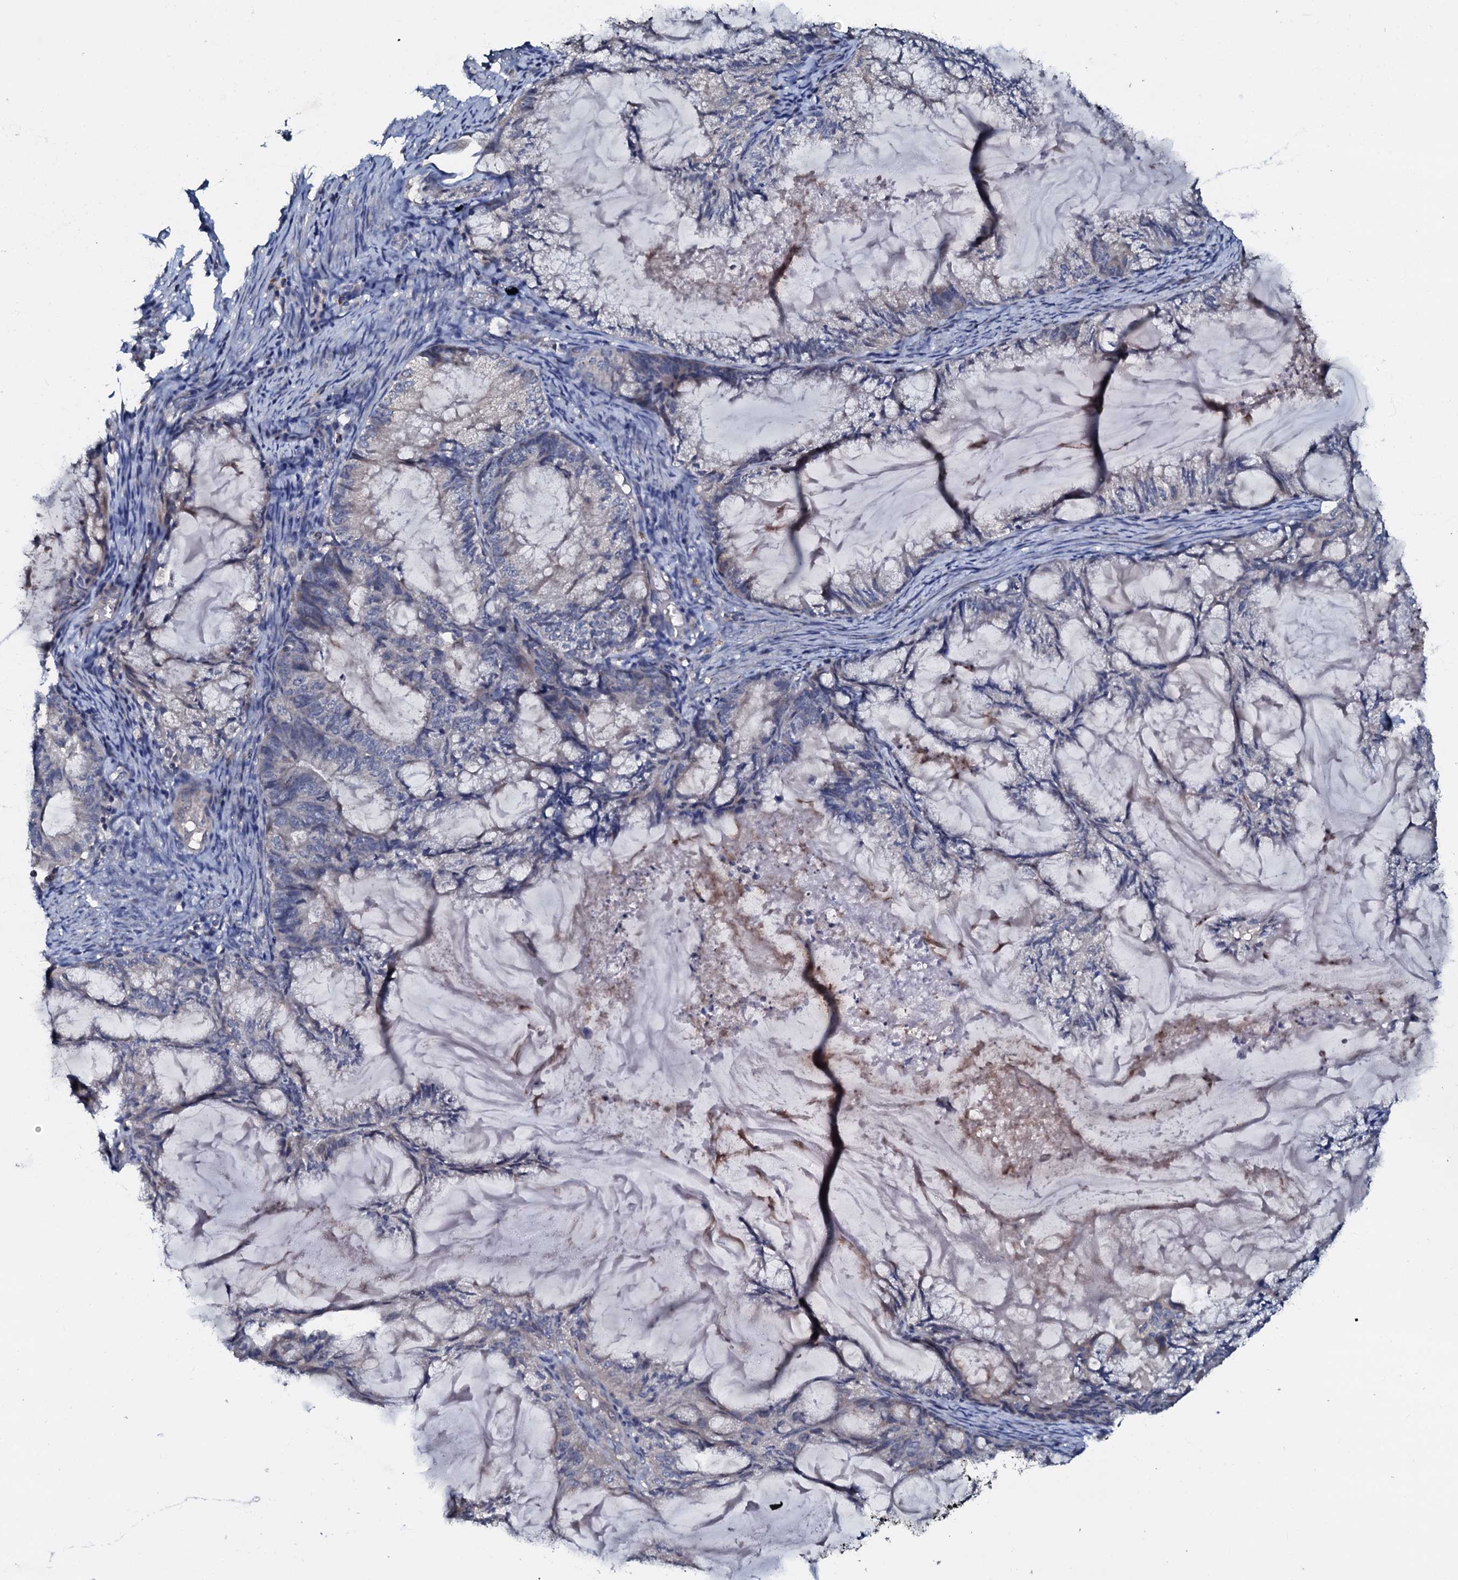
{"staining": {"intensity": "negative", "quantity": "none", "location": "none"}, "tissue": "endometrial cancer", "cell_type": "Tumor cells", "image_type": "cancer", "snomed": [{"axis": "morphology", "description": "Adenocarcinoma, NOS"}, {"axis": "topography", "description": "Endometrium"}], "caption": "Immunohistochemical staining of human endometrial adenocarcinoma shows no significant staining in tumor cells.", "gene": "CPNE2", "patient": {"sex": "female", "age": 86}}